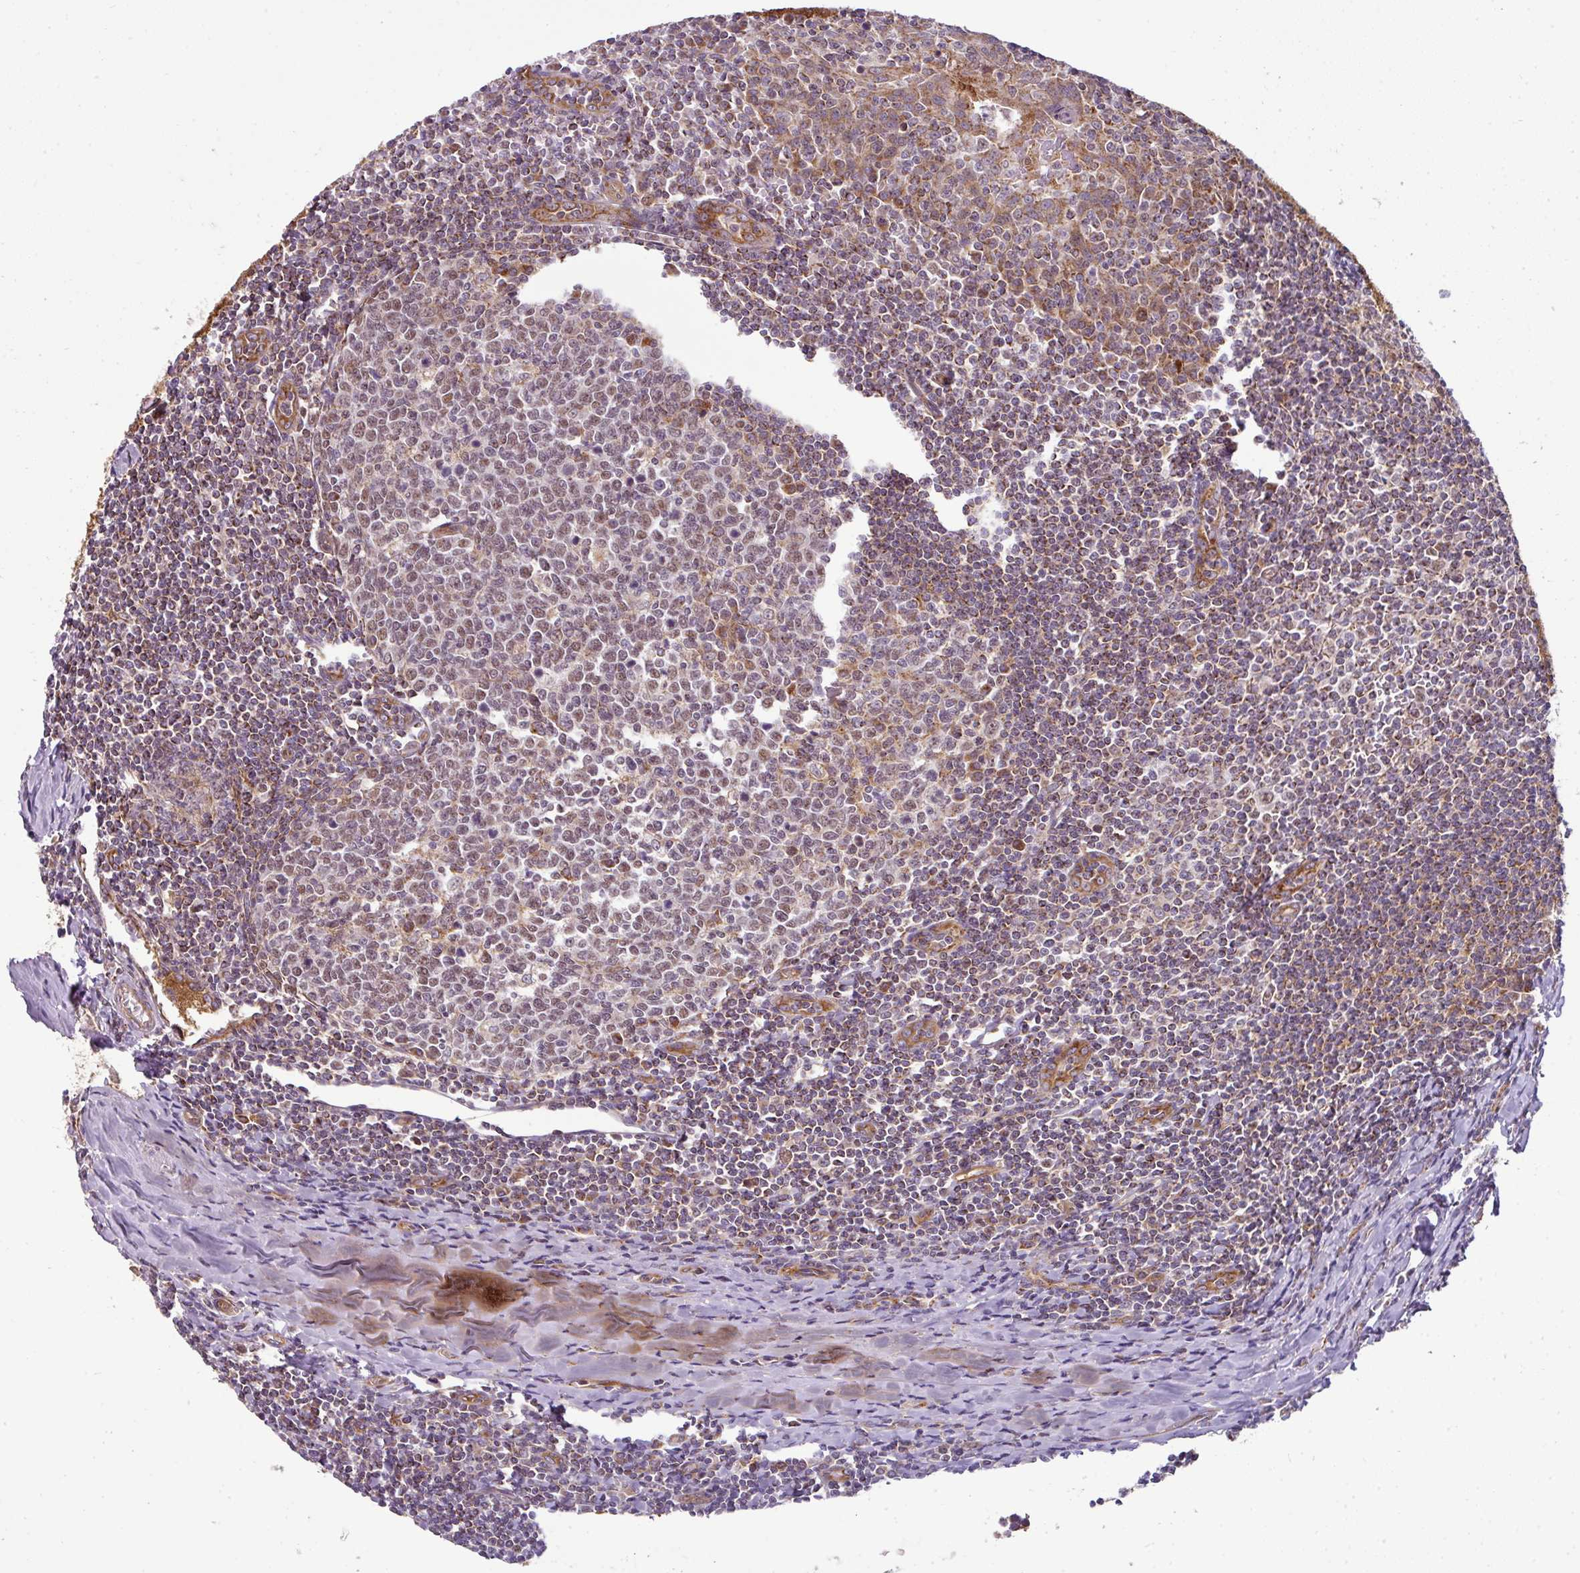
{"staining": {"intensity": "moderate", "quantity": "25%-75%", "location": "nuclear"}, "tissue": "tonsil", "cell_type": "Germinal center cells", "image_type": "normal", "snomed": [{"axis": "morphology", "description": "Normal tissue, NOS"}, {"axis": "topography", "description": "Tonsil"}], "caption": "IHC image of benign tonsil: human tonsil stained using immunohistochemistry (IHC) exhibits medium levels of moderate protein expression localized specifically in the nuclear of germinal center cells, appearing as a nuclear brown color.", "gene": "PRELID3B", "patient": {"sex": "male", "age": 27}}